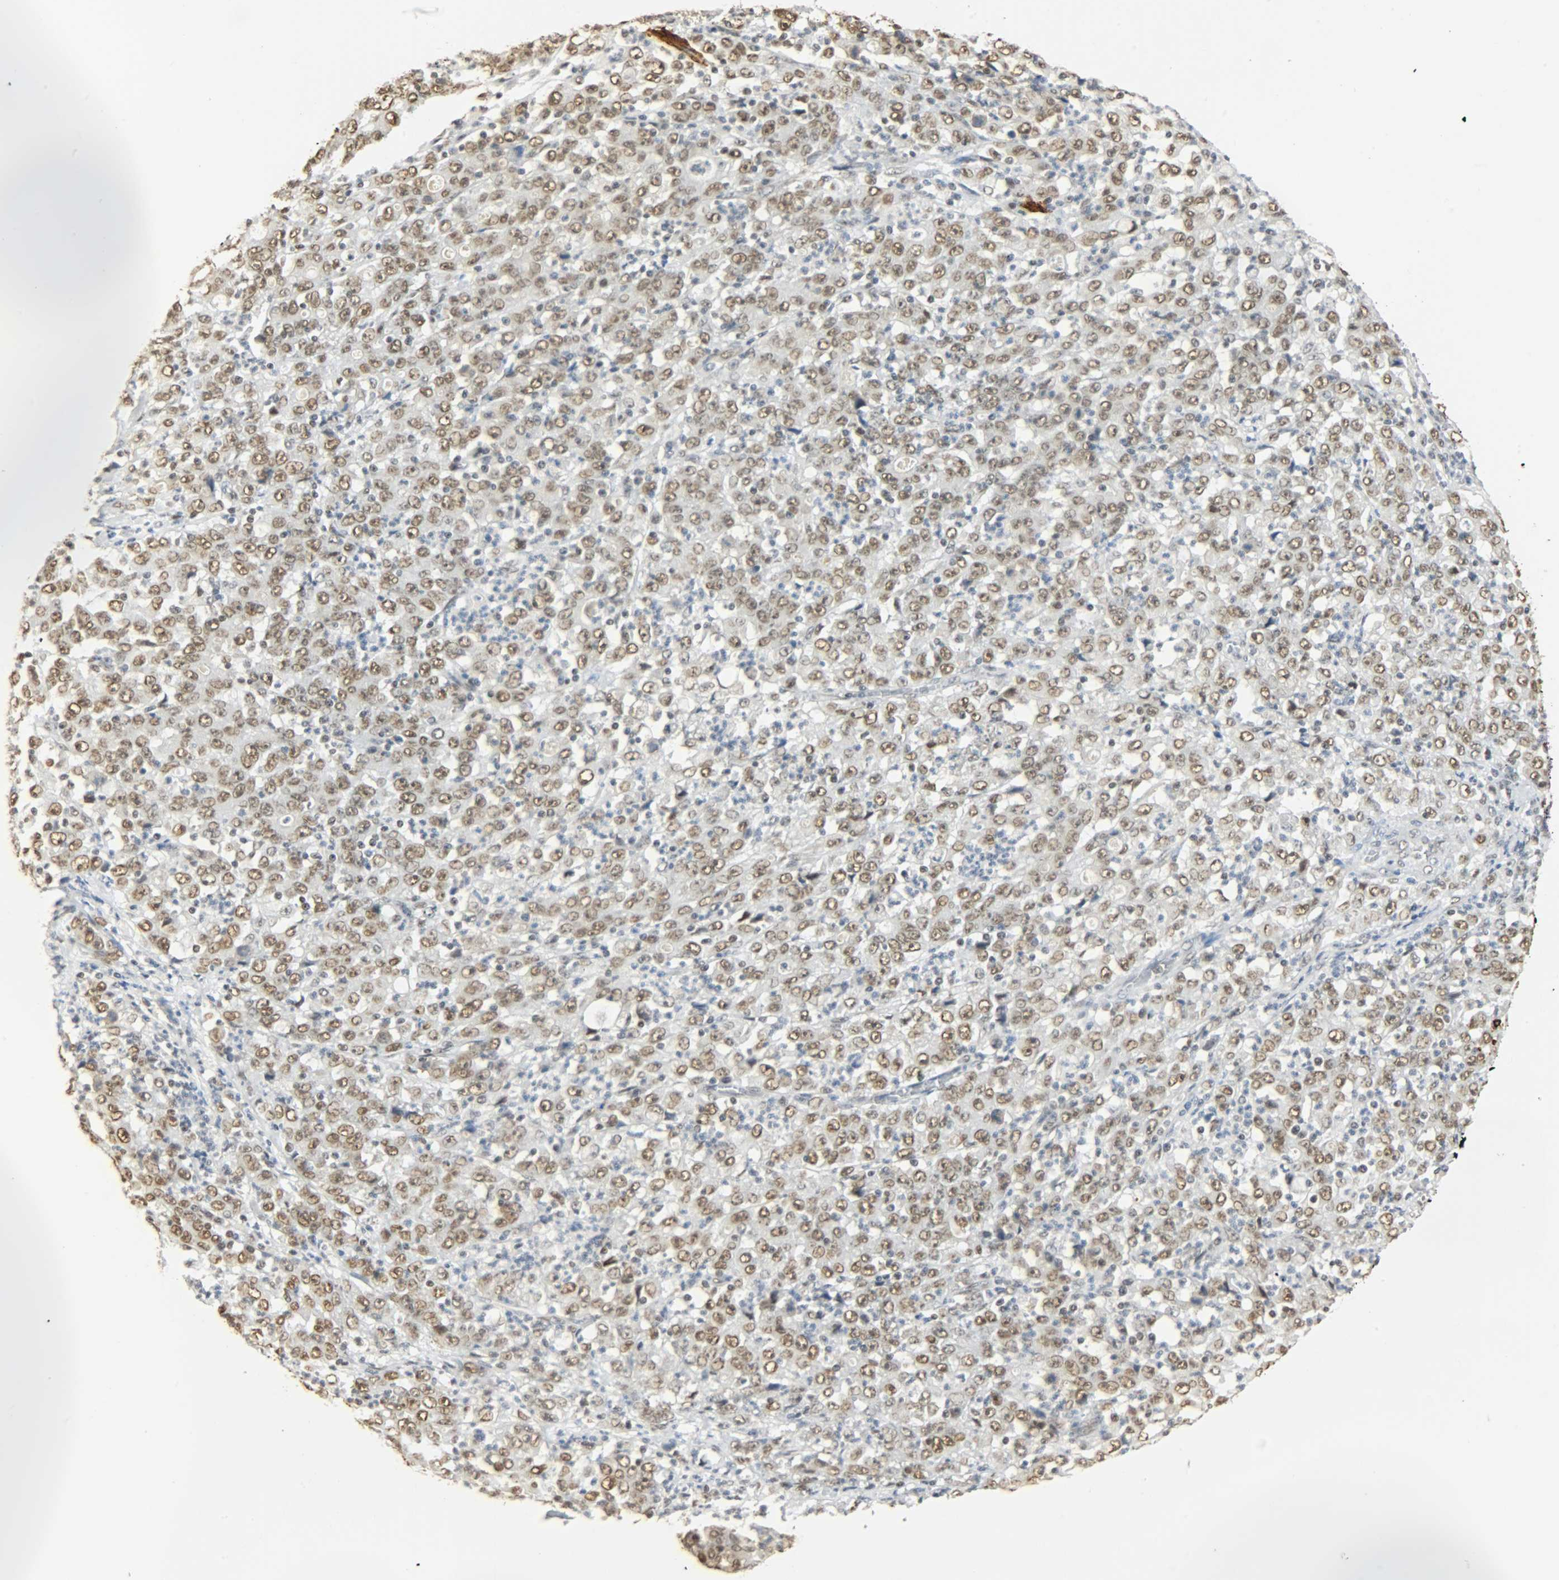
{"staining": {"intensity": "weak", "quantity": ">75%", "location": "nuclear"}, "tissue": "stomach cancer", "cell_type": "Tumor cells", "image_type": "cancer", "snomed": [{"axis": "morphology", "description": "Adenocarcinoma, NOS"}, {"axis": "topography", "description": "Stomach, lower"}], "caption": "Adenocarcinoma (stomach) stained with IHC shows weak nuclear staining in about >75% of tumor cells. The staining is performed using DAB (3,3'-diaminobenzidine) brown chromogen to label protein expression. The nuclei are counter-stained blue using hematoxylin.", "gene": "NGFR", "patient": {"sex": "female", "age": 71}}